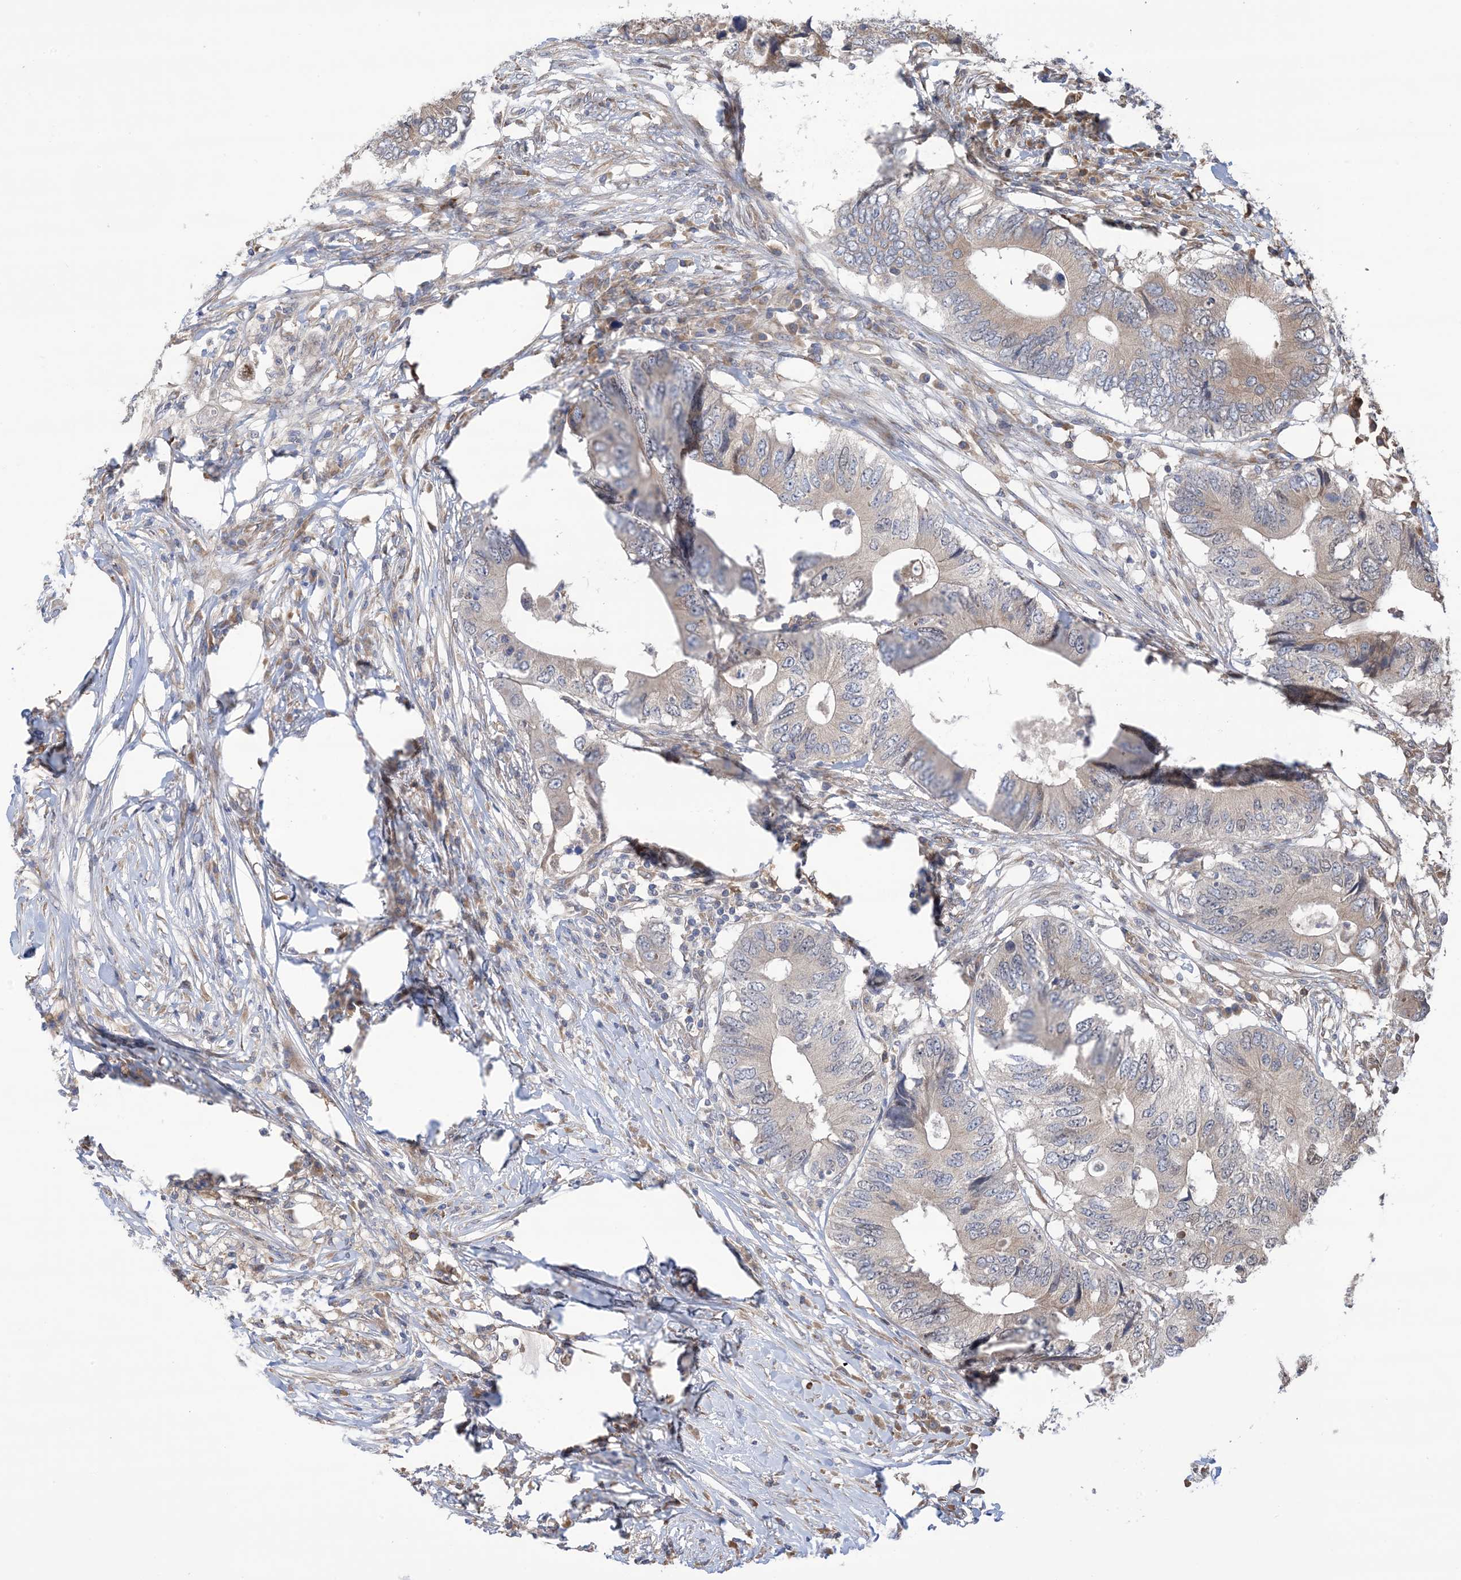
{"staining": {"intensity": "weak", "quantity": "25%-75%", "location": "cytoplasmic/membranous"}, "tissue": "colorectal cancer", "cell_type": "Tumor cells", "image_type": "cancer", "snomed": [{"axis": "morphology", "description": "Adenocarcinoma, NOS"}, {"axis": "topography", "description": "Colon"}], "caption": "Adenocarcinoma (colorectal) stained with DAB immunohistochemistry demonstrates low levels of weak cytoplasmic/membranous expression in about 25%-75% of tumor cells.", "gene": "CLEC16A", "patient": {"sex": "male", "age": 71}}